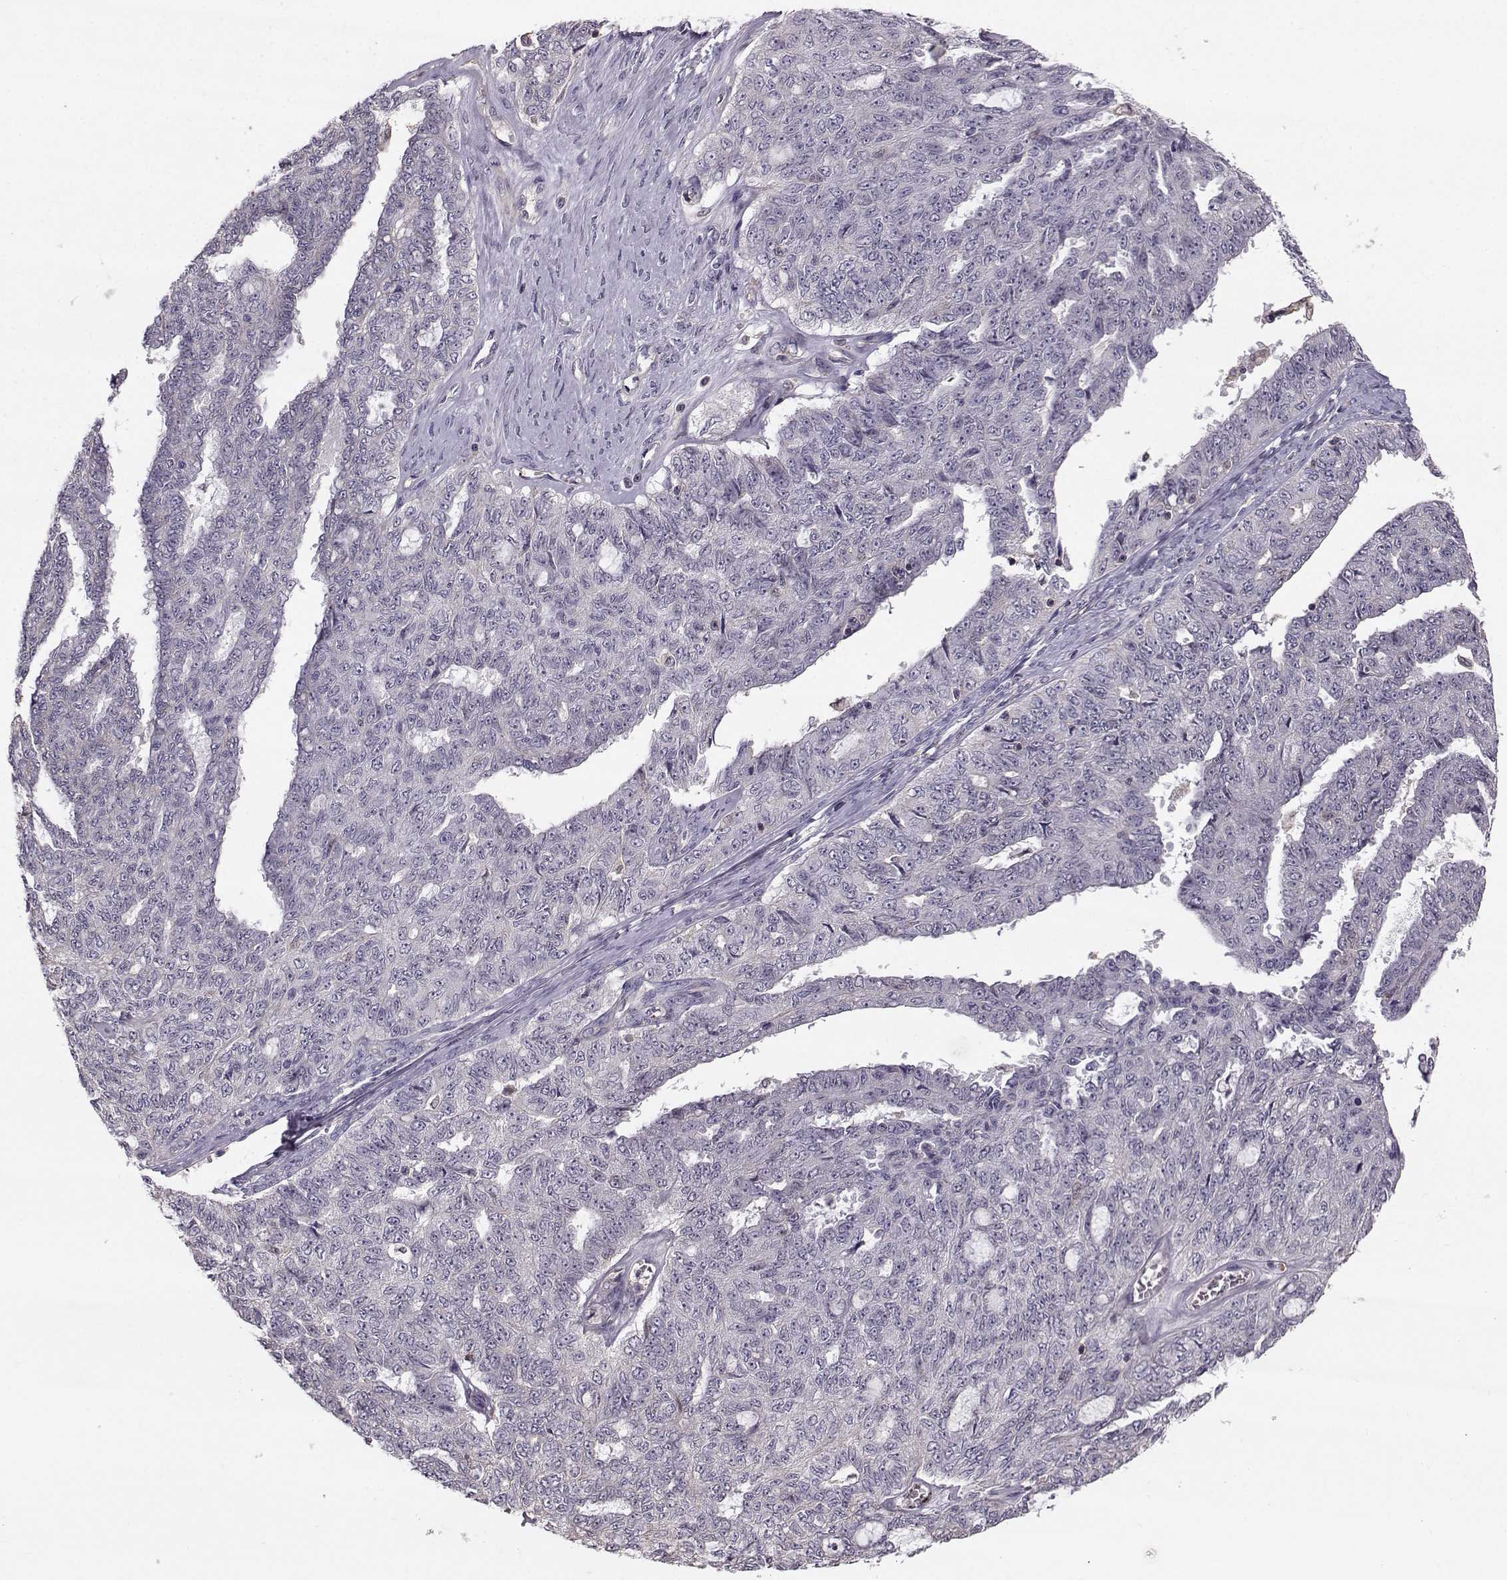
{"staining": {"intensity": "negative", "quantity": "none", "location": "none"}, "tissue": "ovarian cancer", "cell_type": "Tumor cells", "image_type": "cancer", "snomed": [{"axis": "morphology", "description": "Cystadenocarcinoma, serous, NOS"}, {"axis": "topography", "description": "Ovary"}], "caption": "Immunohistochemistry micrograph of human ovarian cancer (serous cystadenocarcinoma) stained for a protein (brown), which demonstrates no staining in tumor cells.", "gene": "ASB16", "patient": {"sex": "female", "age": 71}}